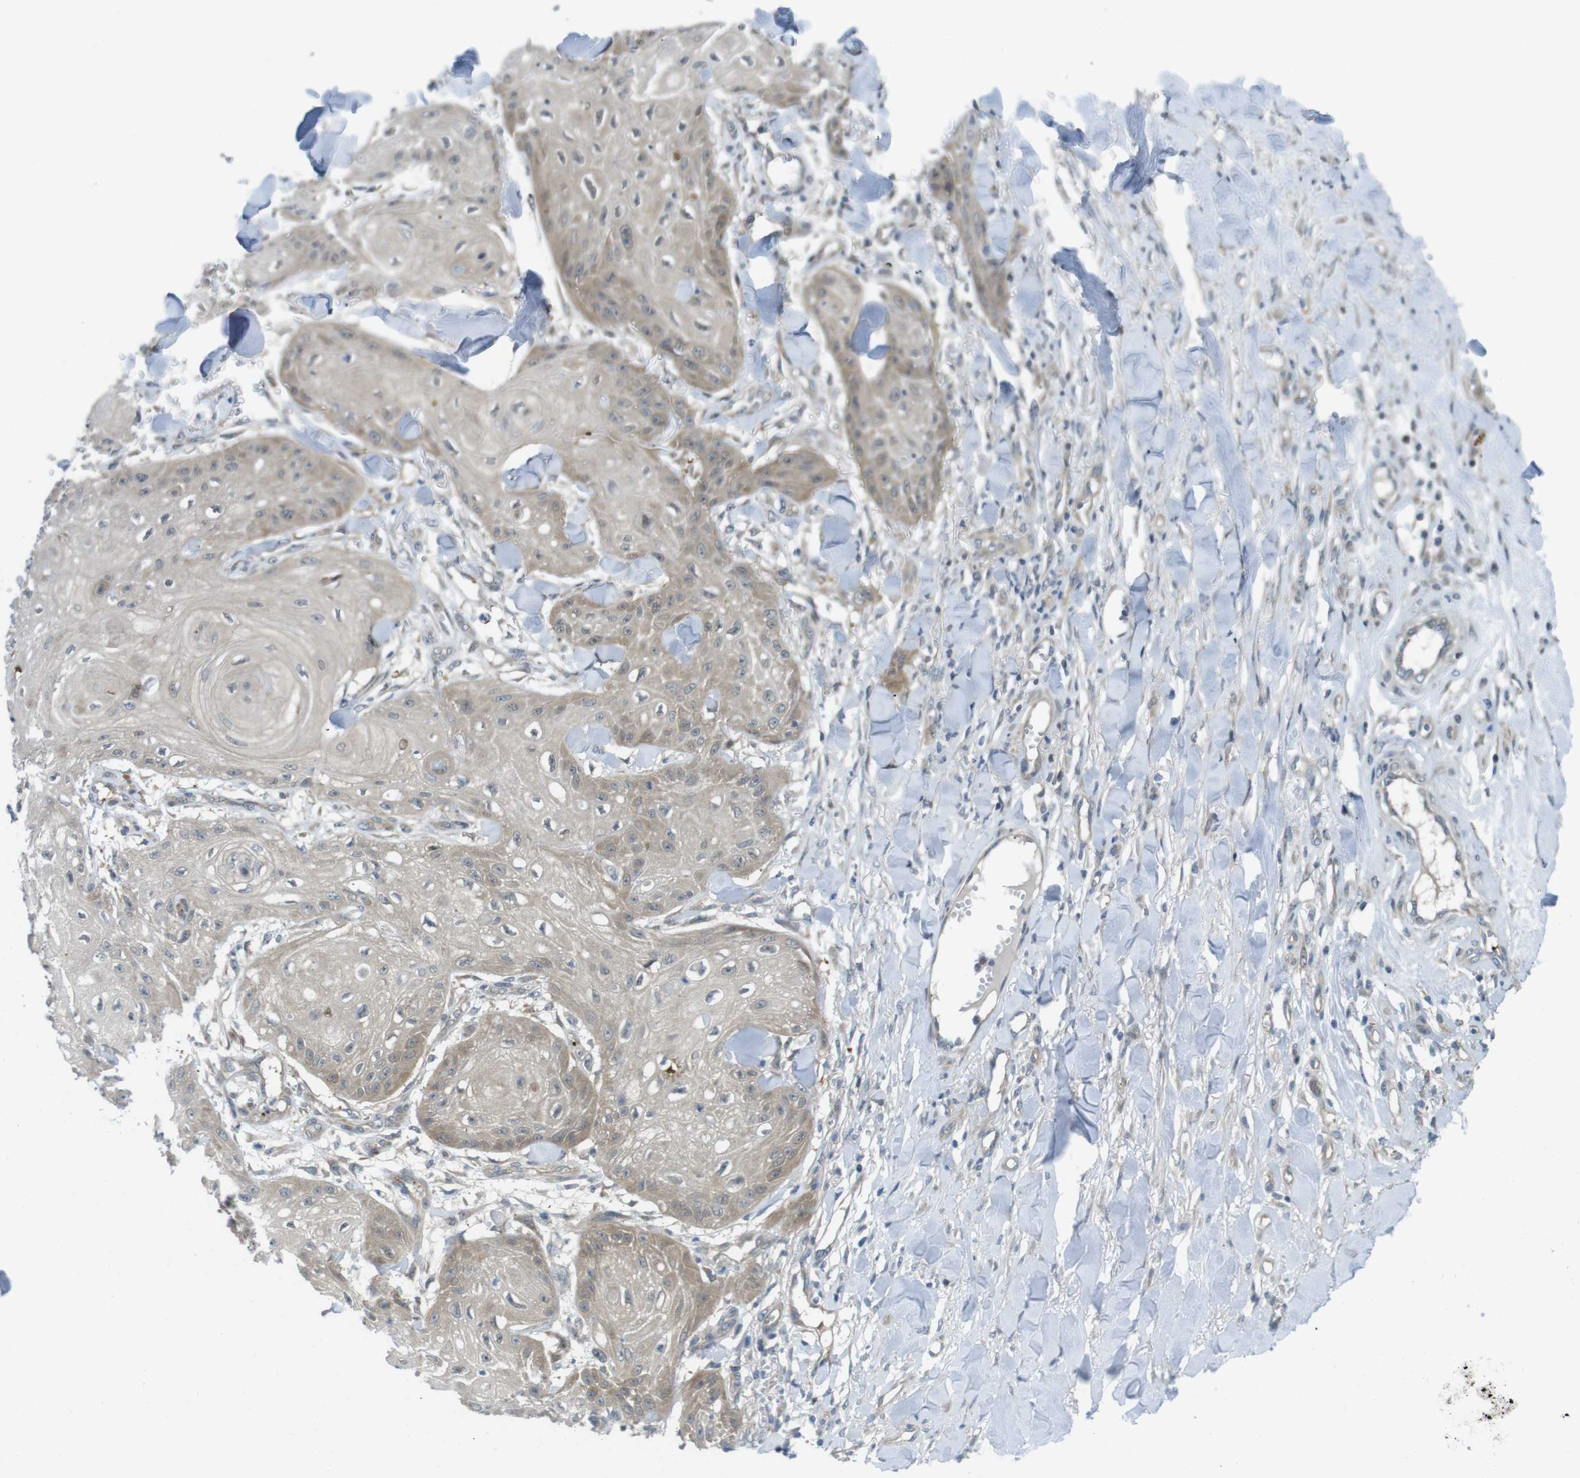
{"staining": {"intensity": "weak", "quantity": ">75%", "location": "cytoplasmic/membranous"}, "tissue": "skin cancer", "cell_type": "Tumor cells", "image_type": "cancer", "snomed": [{"axis": "morphology", "description": "Squamous cell carcinoma, NOS"}, {"axis": "topography", "description": "Skin"}], "caption": "High-power microscopy captured an immunohistochemistry micrograph of squamous cell carcinoma (skin), revealing weak cytoplasmic/membranous expression in about >75% of tumor cells.", "gene": "CASP2", "patient": {"sex": "male", "age": 74}}